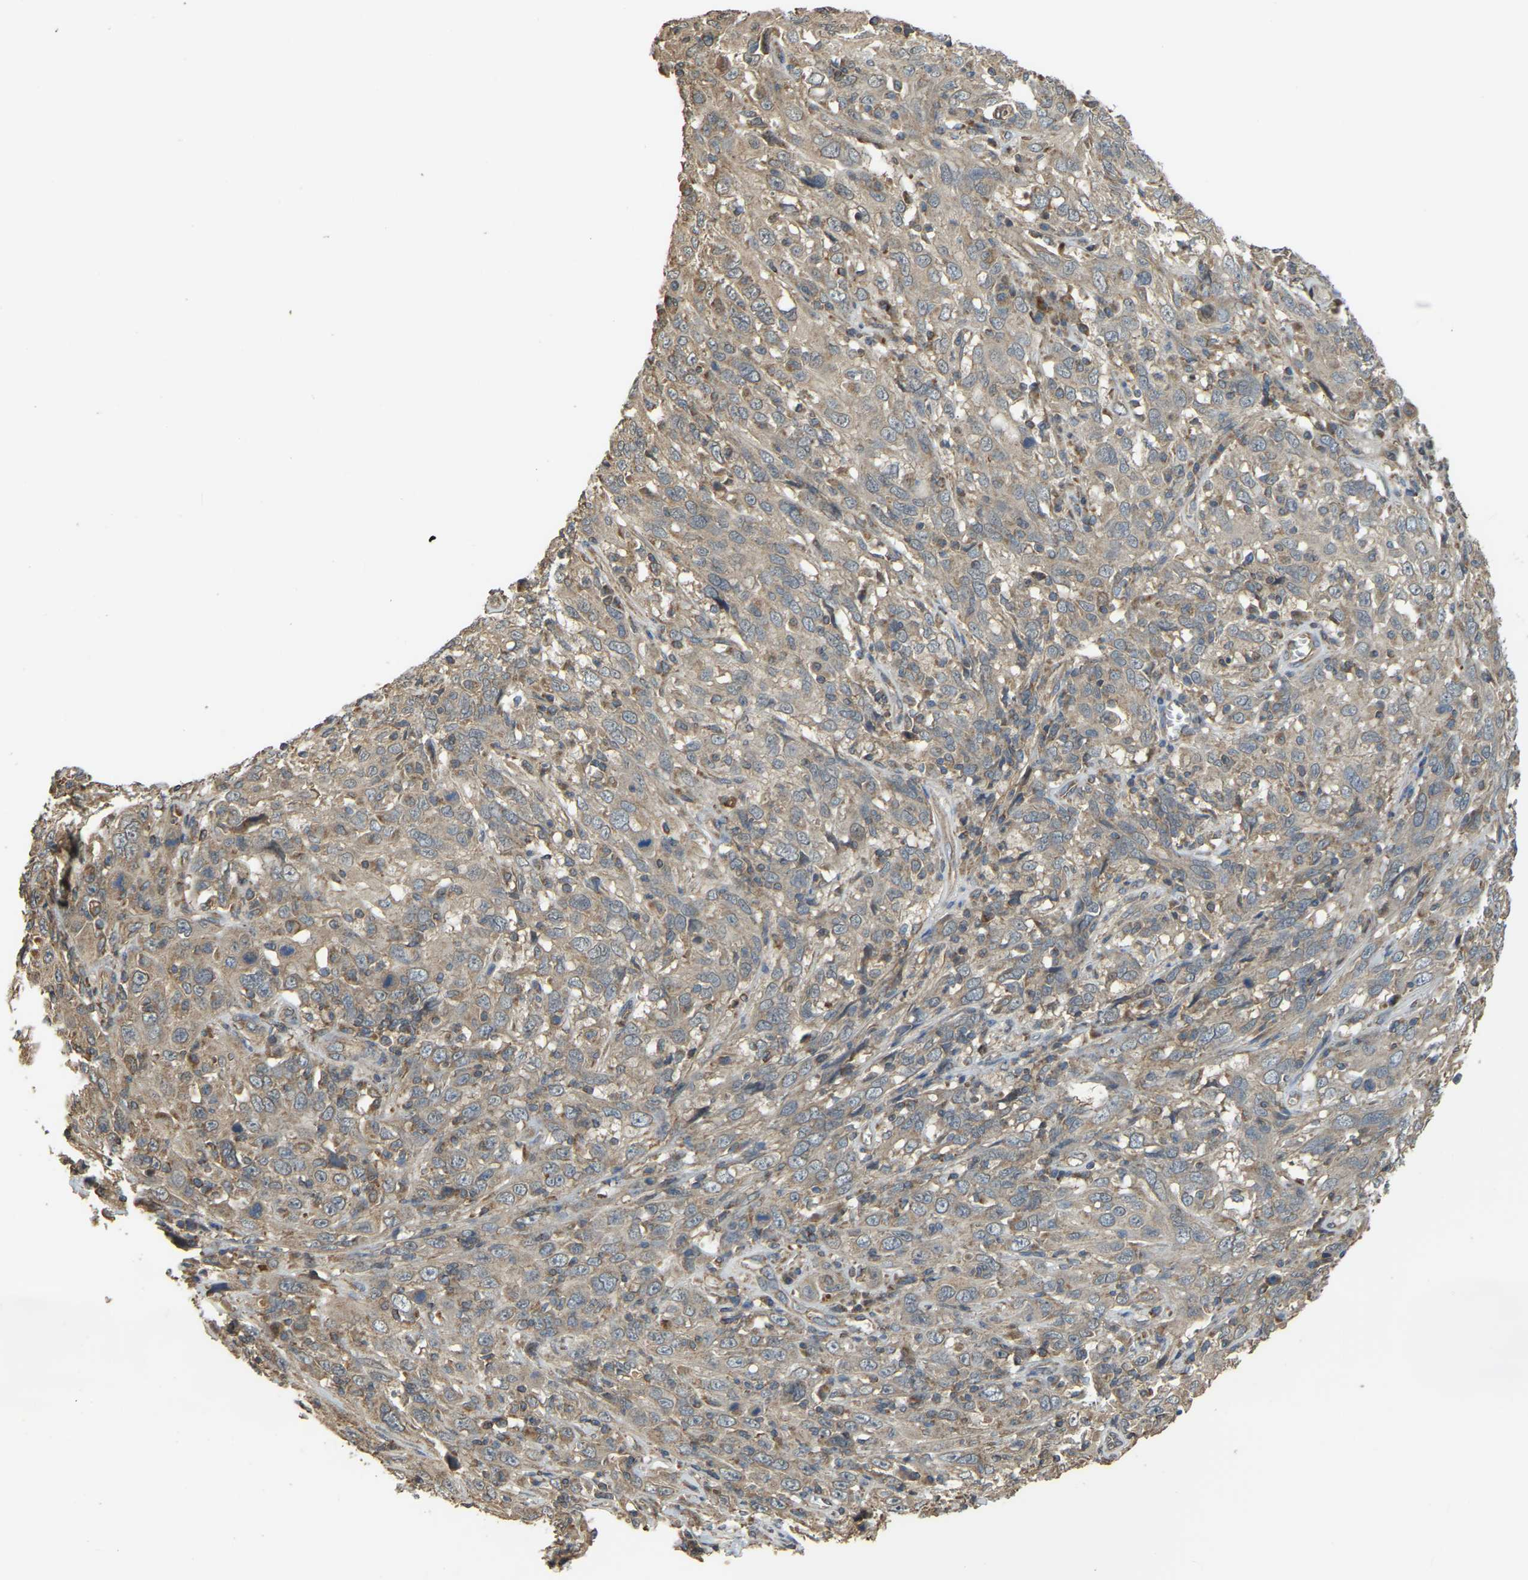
{"staining": {"intensity": "weak", "quantity": ">75%", "location": "cytoplasmic/membranous"}, "tissue": "cervical cancer", "cell_type": "Tumor cells", "image_type": "cancer", "snomed": [{"axis": "morphology", "description": "Squamous cell carcinoma, NOS"}, {"axis": "topography", "description": "Cervix"}], "caption": "Immunohistochemical staining of cervical squamous cell carcinoma shows low levels of weak cytoplasmic/membranous positivity in about >75% of tumor cells.", "gene": "GNG2", "patient": {"sex": "female", "age": 46}}